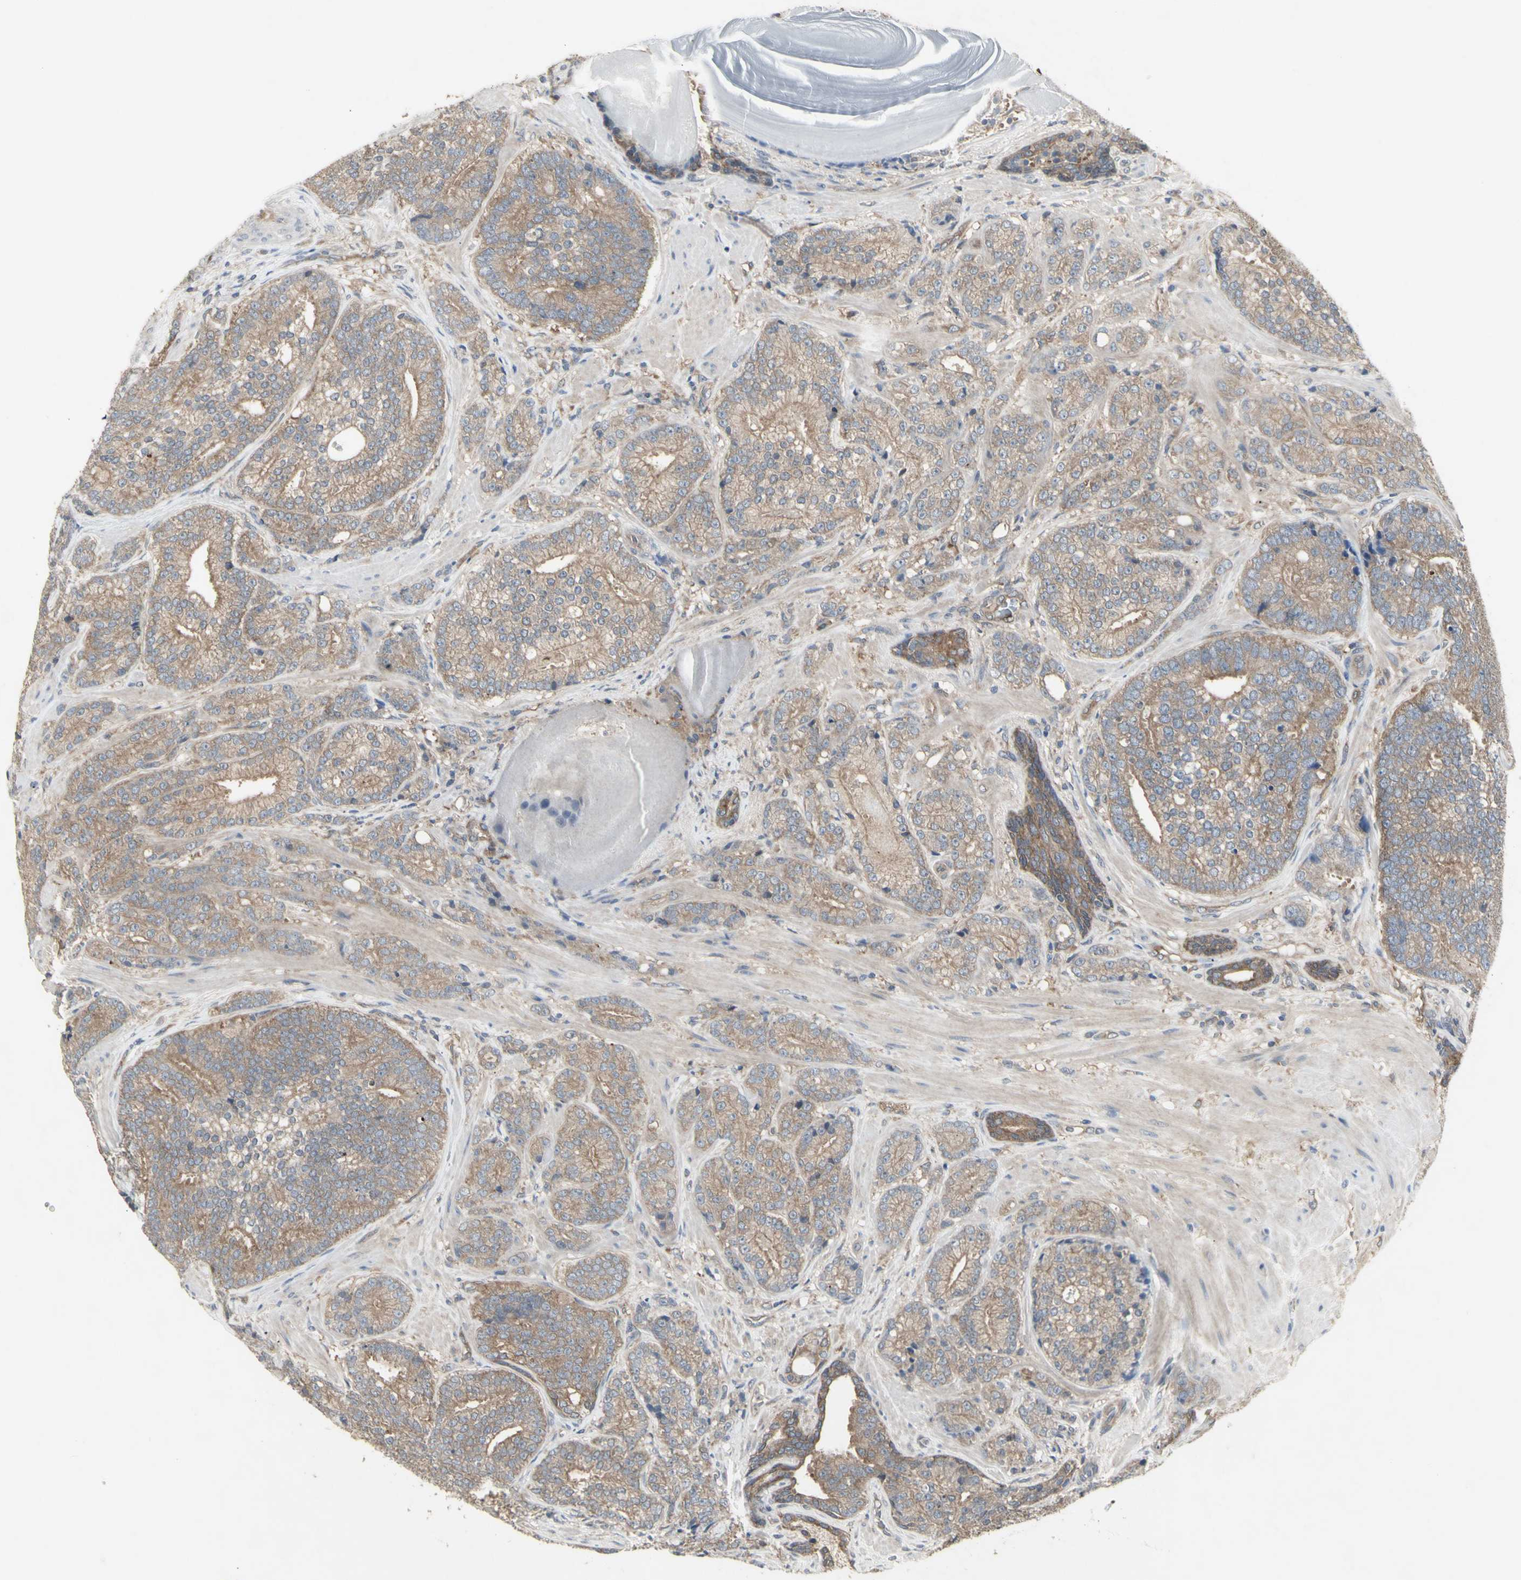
{"staining": {"intensity": "moderate", "quantity": ">75%", "location": "cytoplasmic/membranous"}, "tissue": "prostate cancer", "cell_type": "Tumor cells", "image_type": "cancer", "snomed": [{"axis": "morphology", "description": "Adenocarcinoma, High grade"}, {"axis": "topography", "description": "Prostate"}], "caption": "This micrograph demonstrates prostate high-grade adenocarcinoma stained with IHC to label a protein in brown. The cytoplasmic/membranous of tumor cells show moderate positivity for the protein. Nuclei are counter-stained blue.", "gene": "CHURC1-FNTB", "patient": {"sex": "male", "age": 61}}